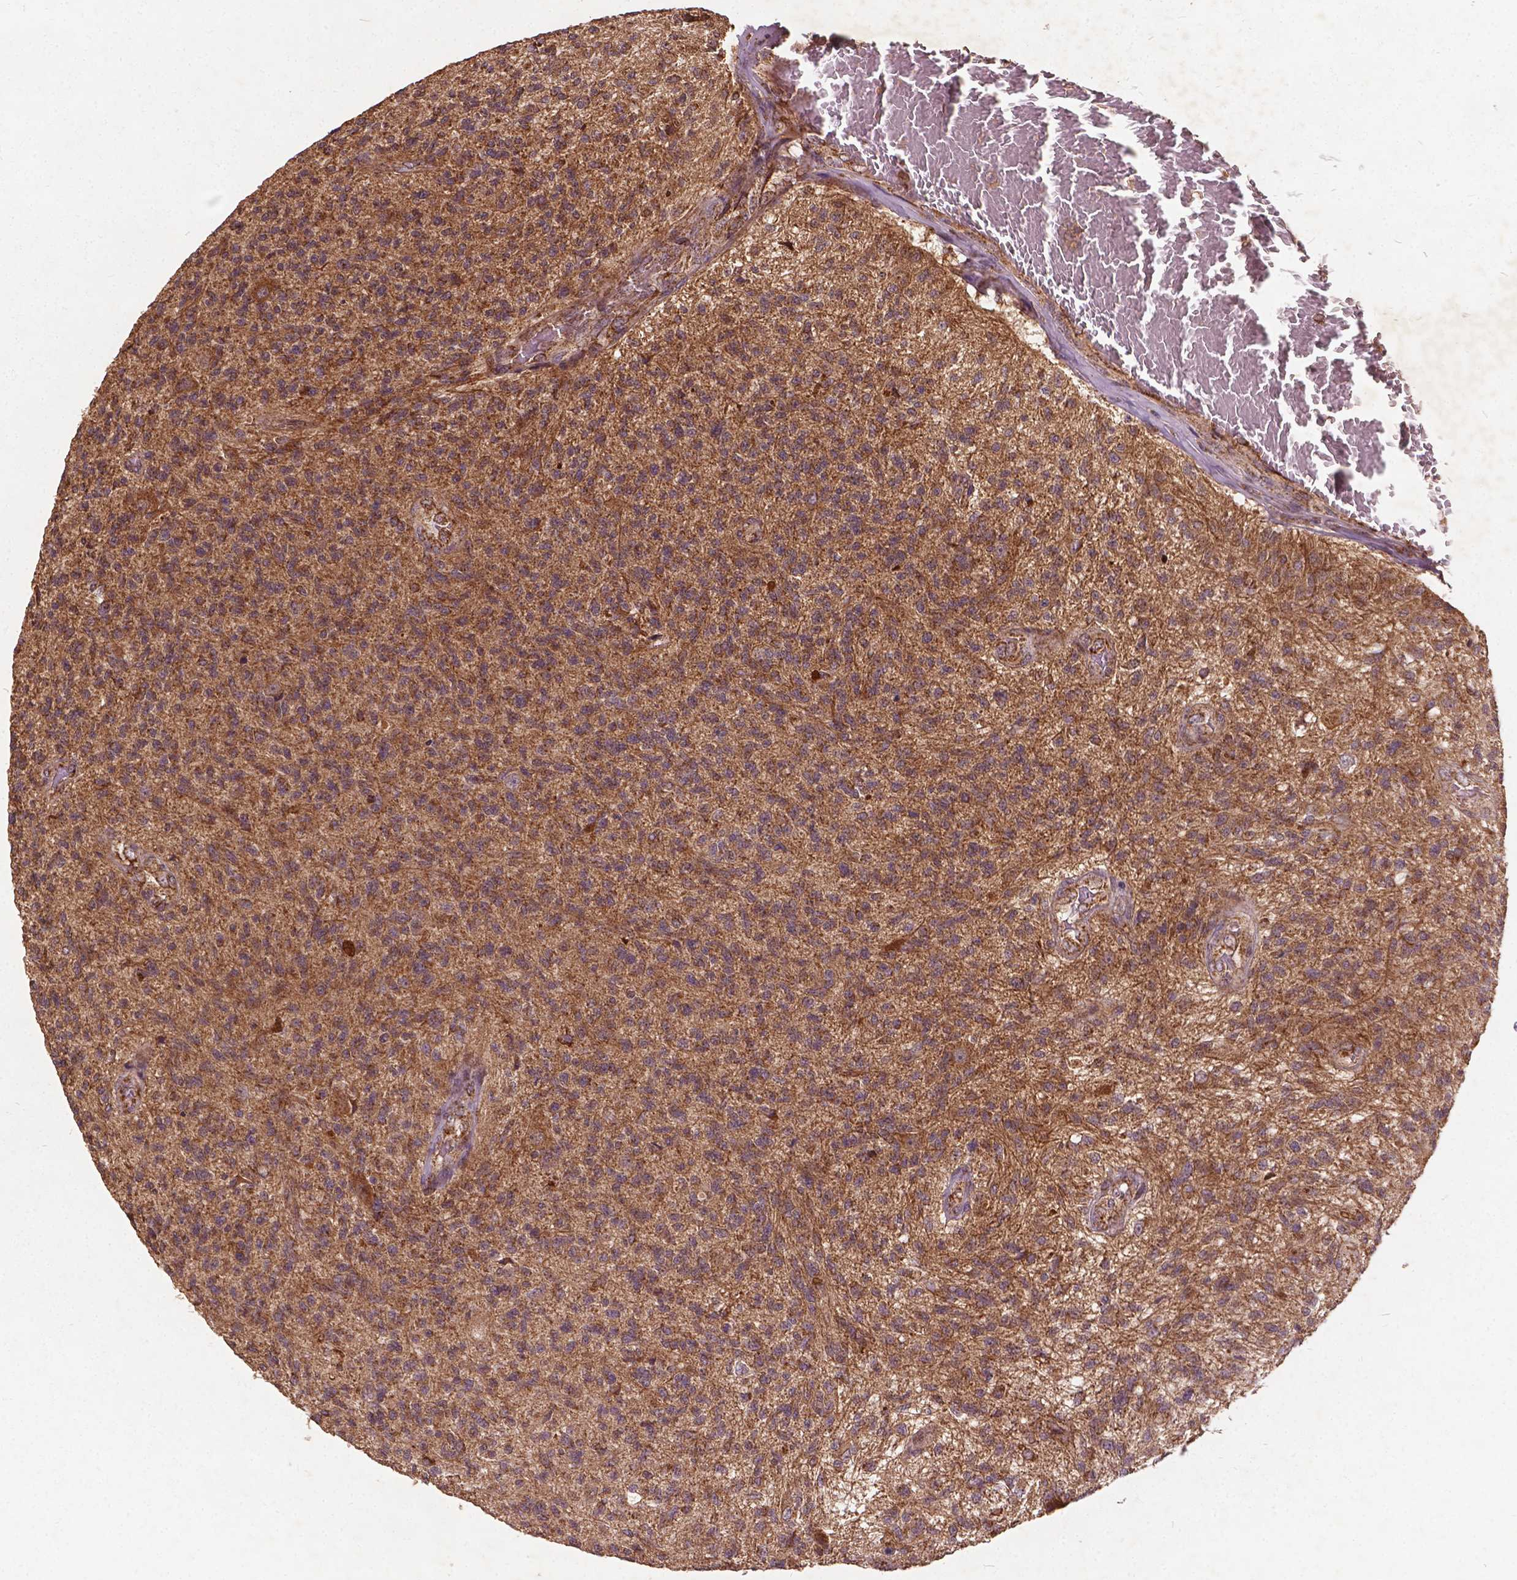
{"staining": {"intensity": "moderate", "quantity": ">75%", "location": "cytoplasmic/membranous"}, "tissue": "glioma", "cell_type": "Tumor cells", "image_type": "cancer", "snomed": [{"axis": "morphology", "description": "Glioma, malignant, High grade"}, {"axis": "topography", "description": "Brain"}], "caption": "Brown immunohistochemical staining in glioma demonstrates moderate cytoplasmic/membranous expression in approximately >75% of tumor cells.", "gene": "UBXN2A", "patient": {"sex": "male", "age": 56}}